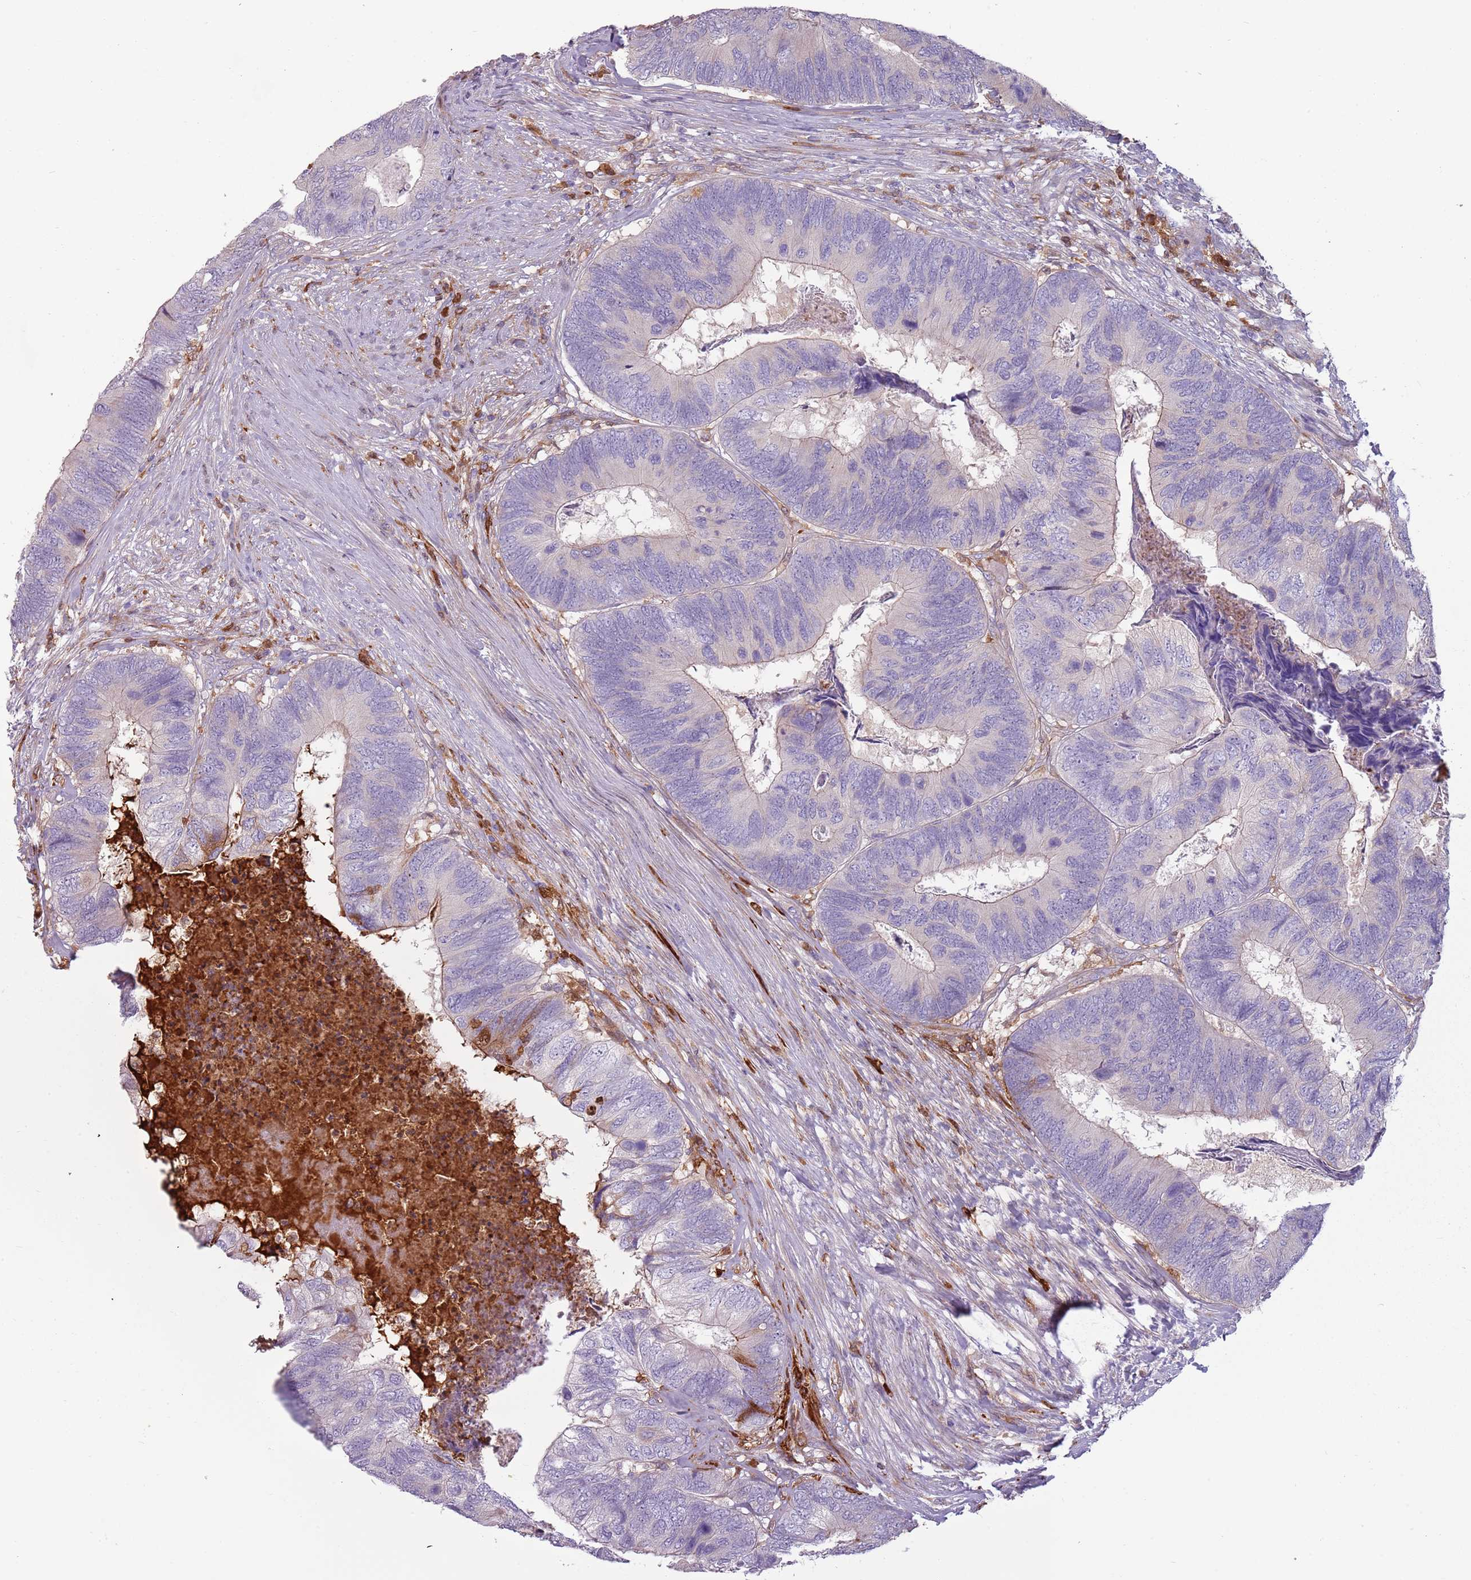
{"staining": {"intensity": "negative", "quantity": "none", "location": "none"}, "tissue": "colorectal cancer", "cell_type": "Tumor cells", "image_type": "cancer", "snomed": [{"axis": "morphology", "description": "Adenocarcinoma, NOS"}, {"axis": "topography", "description": "Colon"}], "caption": "High magnification brightfield microscopy of colorectal adenocarcinoma stained with DAB (3,3'-diaminobenzidine) (brown) and counterstained with hematoxylin (blue): tumor cells show no significant expression.", "gene": "NADK", "patient": {"sex": "female", "age": 67}}